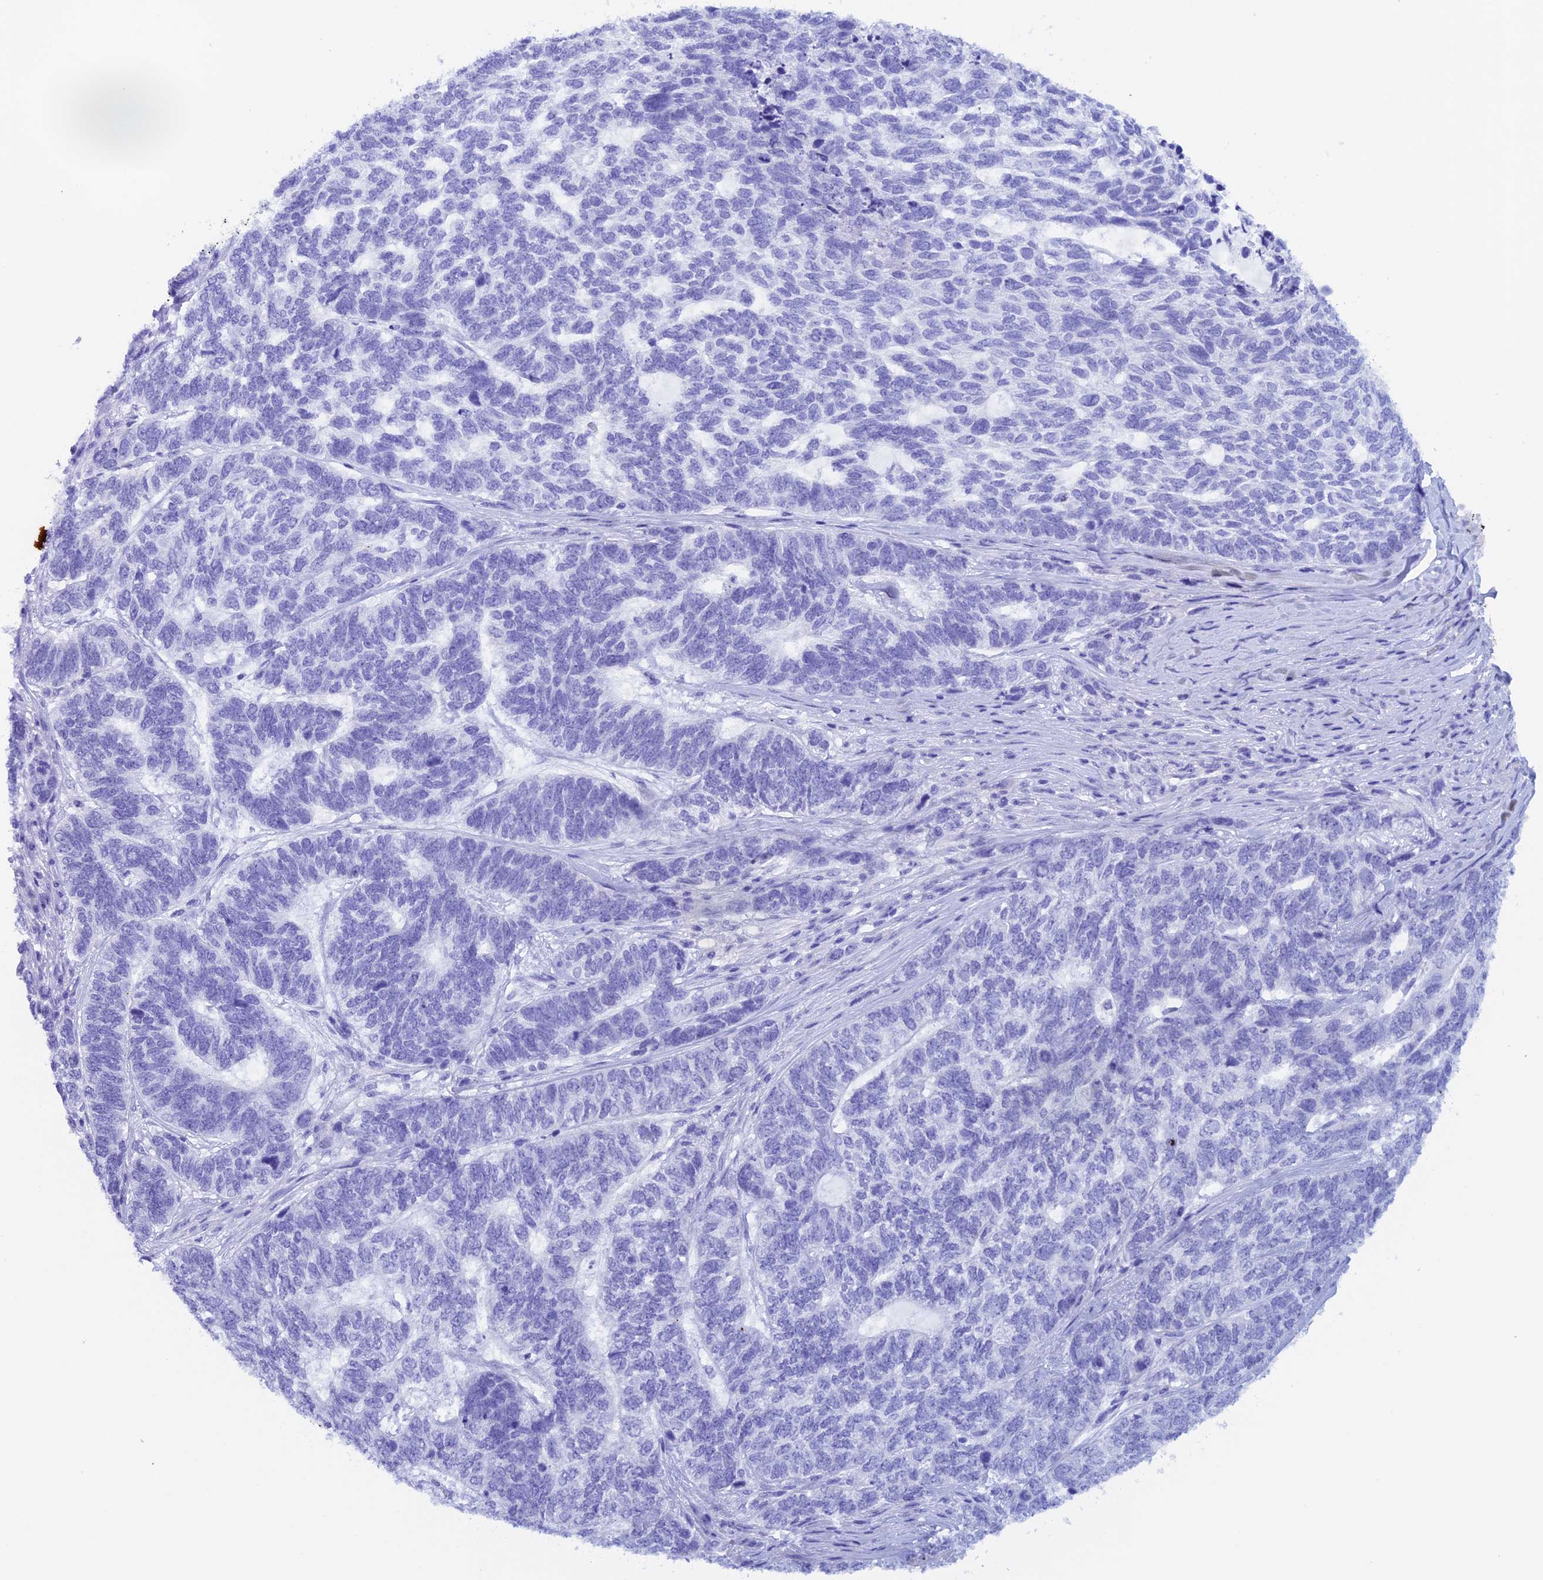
{"staining": {"intensity": "negative", "quantity": "none", "location": "none"}, "tissue": "skin cancer", "cell_type": "Tumor cells", "image_type": "cancer", "snomed": [{"axis": "morphology", "description": "Basal cell carcinoma"}, {"axis": "topography", "description": "Skin"}], "caption": "Tumor cells show no significant staining in skin cancer.", "gene": "PSMC3IP", "patient": {"sex": "female", "age": 65}}